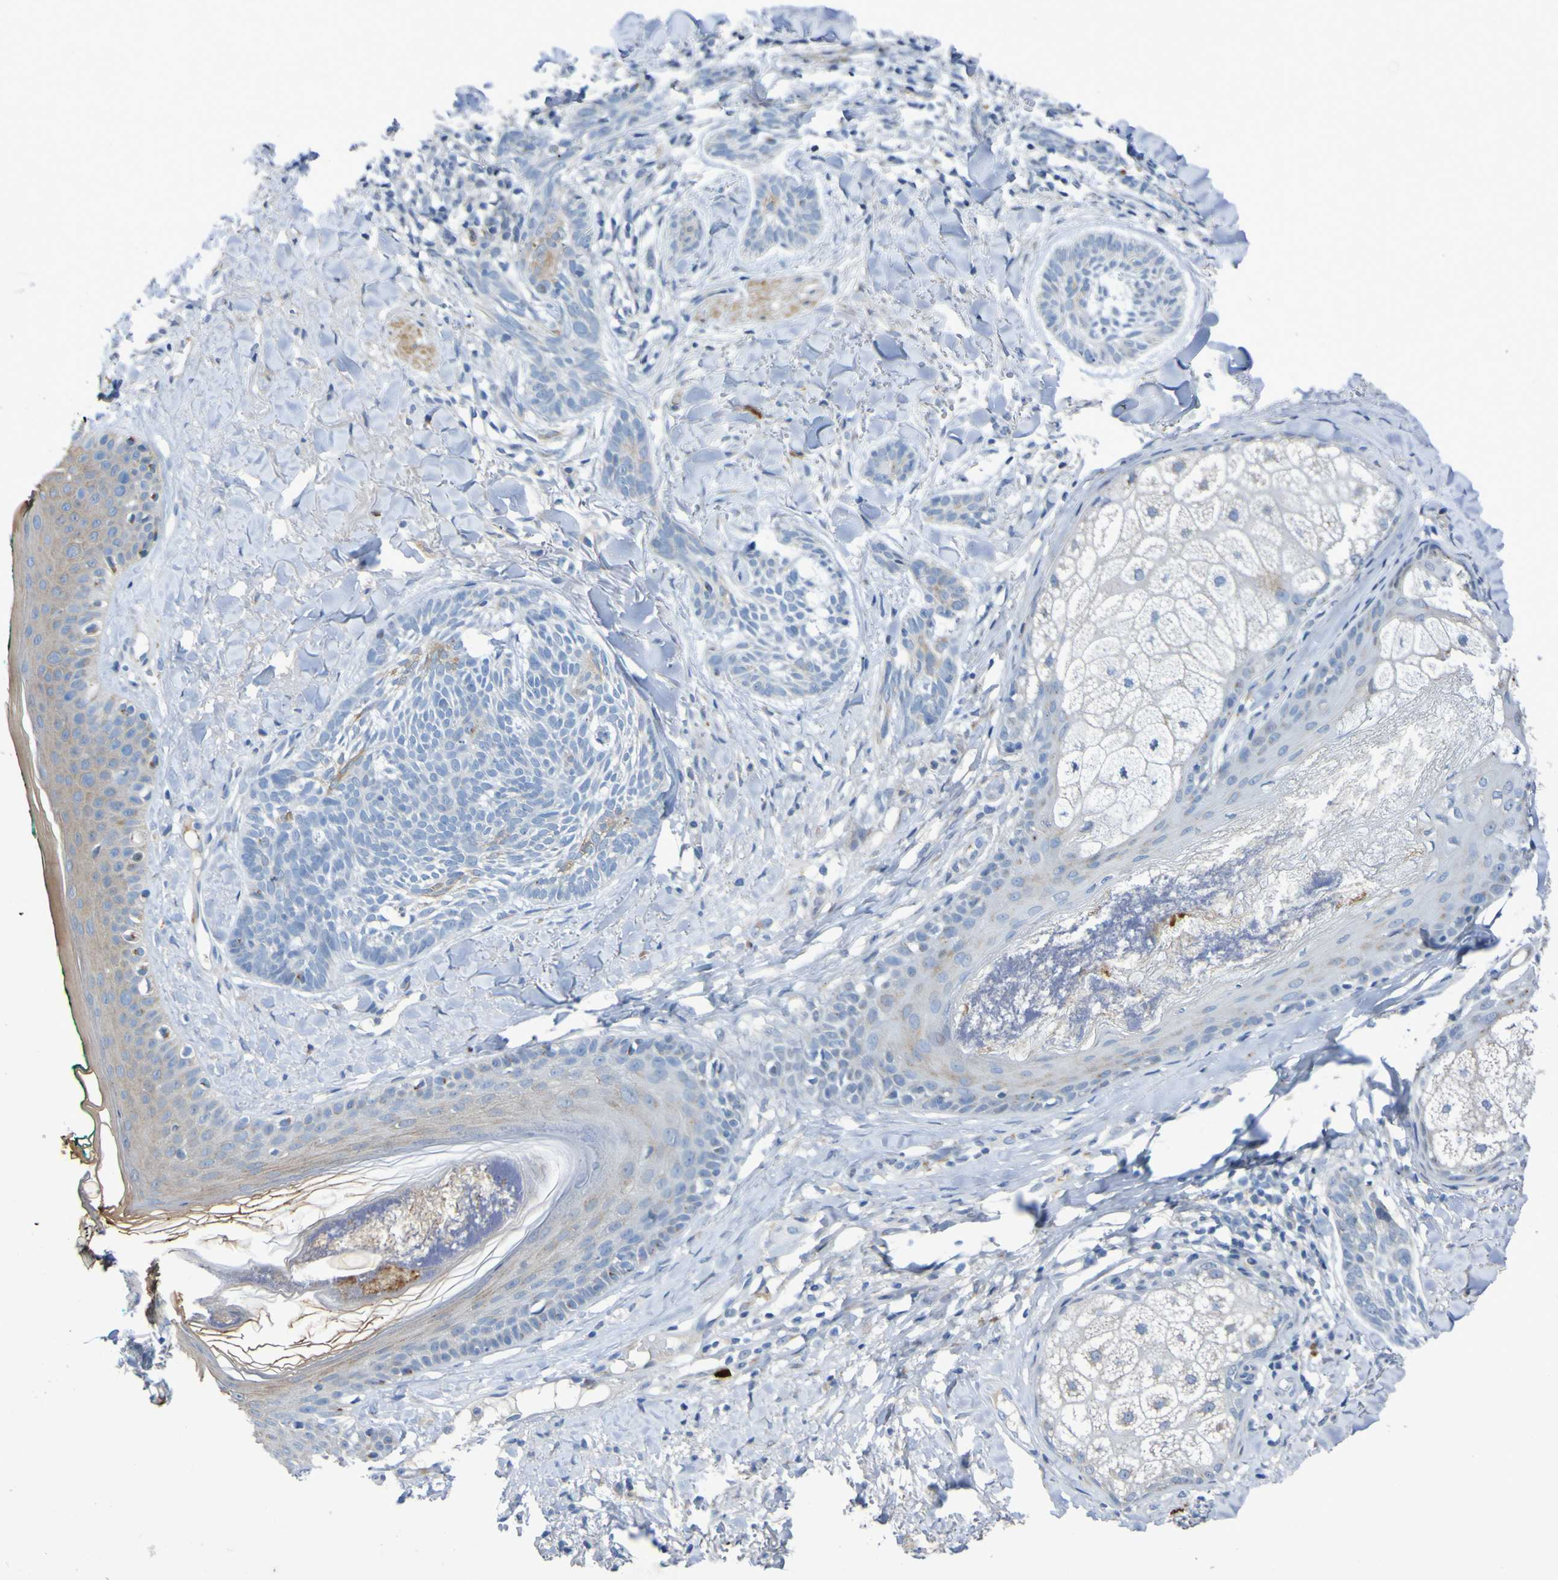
{"staining": {"intensity": "moderate", "quantity": "<25%", "location": "cytoplasmic/membranous"}, "tissue": "skin cancer", "cell_type": "Tumor cells", "image_type": "cancer", "snomed": [{"axis": "morphology", "description": "Basal cell carcinoma"}, {"axis": "topography", "description": "Skin"}], "caption": "Protein expression analysis of human skin basal cell carcinoma reveals moderate cytoplasmic/membranous positivity in about <25% of tumor cells.", "gene": "C11orf24", "patient": {"sex": "male", "age": 43}}